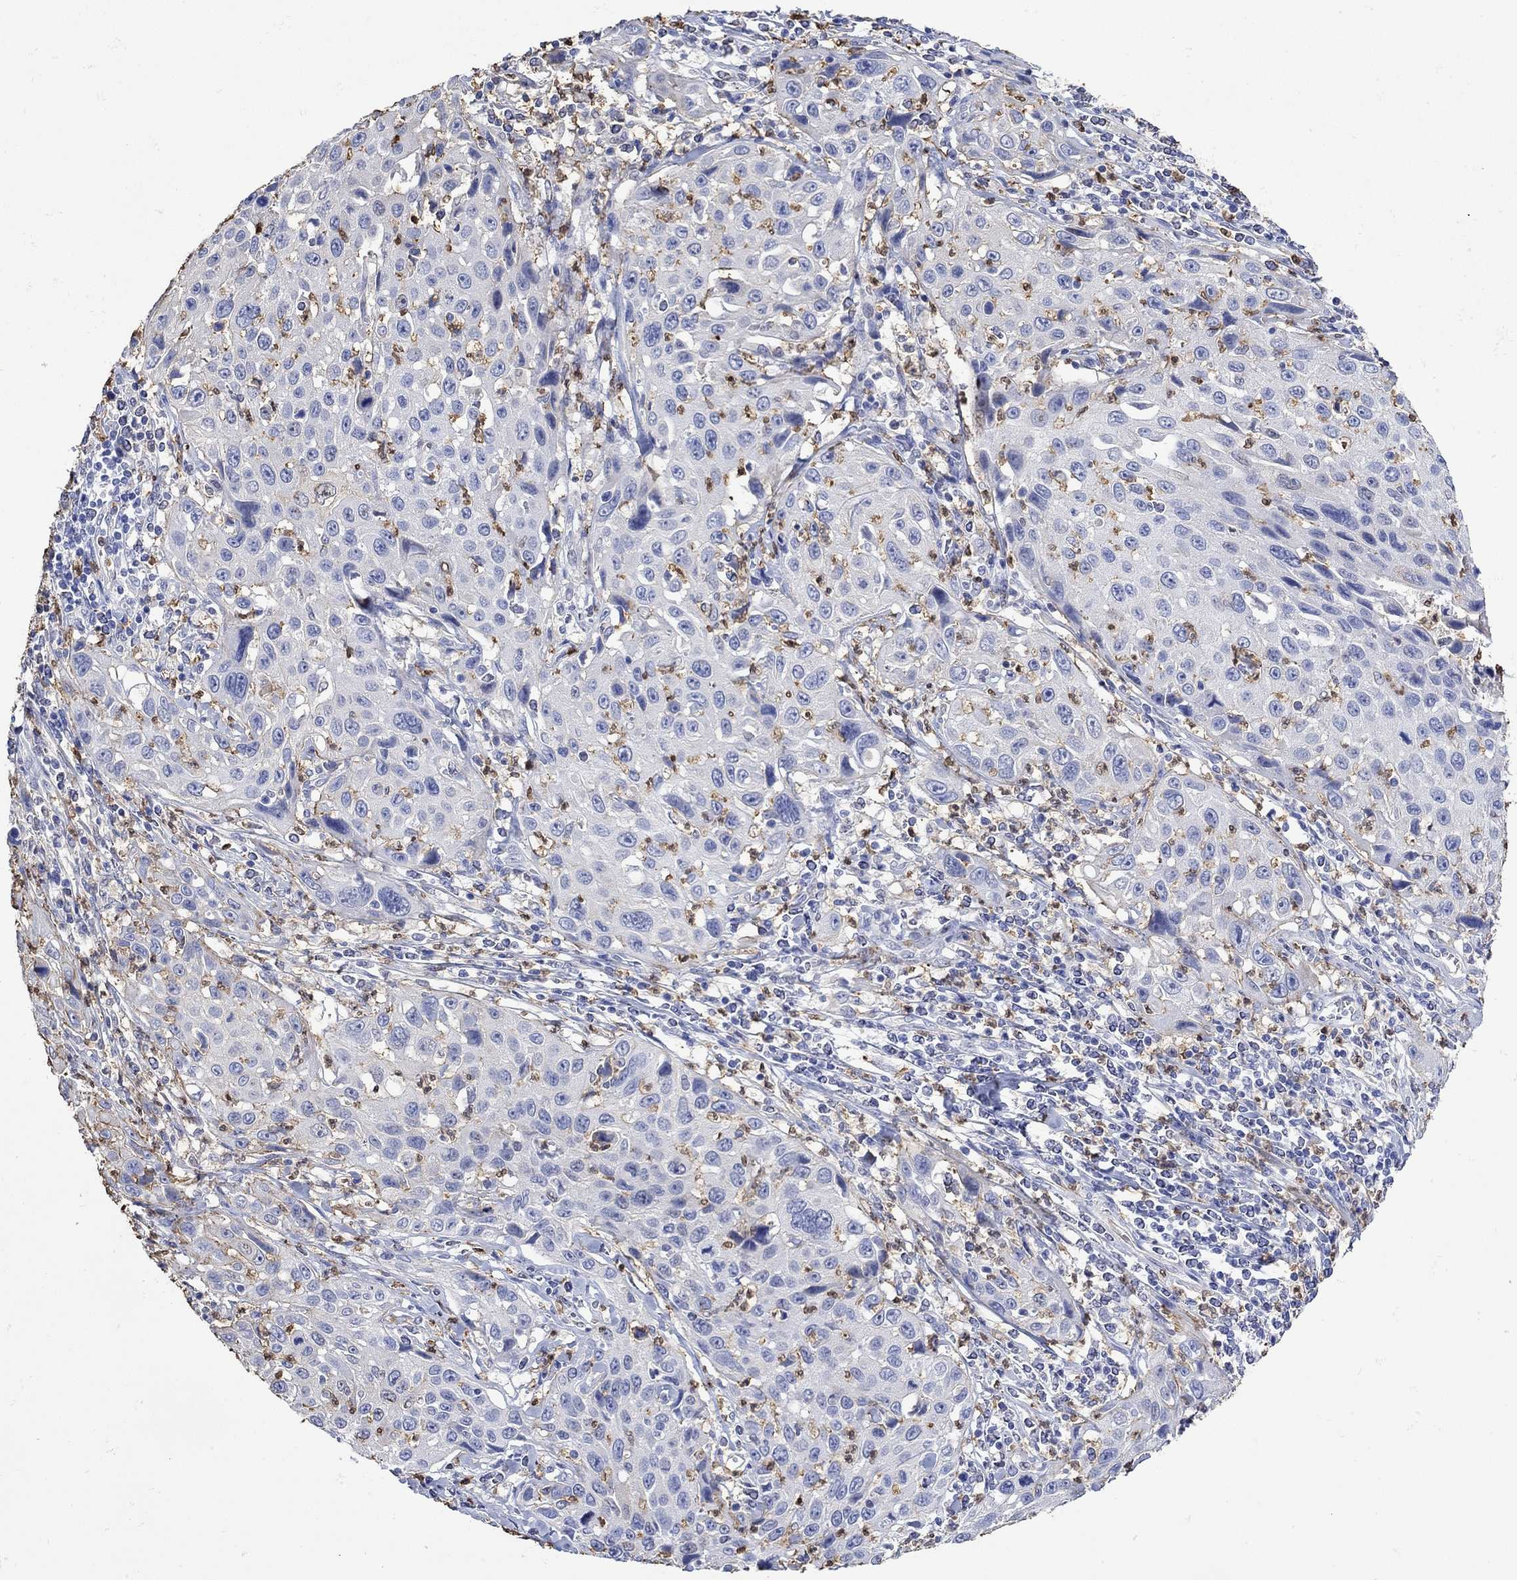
{"staining": {"intensity": "negative", "quantity": "none", "location": "none"}, "tissue": "cervical cancer", "cell_type": "Tumor cells", "image_type": "cancer", "snomed": [{"axis": "morphology", "description": "Squamous cell carcinoma, NOS"}, {"axis": "topography", "description": "Cervix"}], "caption": "An immunohistochemistry image of cervical cancer (squamous cell carcinoma) is shown. There is no staining in tumor cells of cervical cancer (squamous cell carcinoma). (Stains: DAB (3,3'-diaminobenzidine) IHC with hematoxylin counter stain, Microscopy: brightfield microscopy at high magnification).", "gene": "LINGO3", "patient": {"sex": "female", "age": 26}}